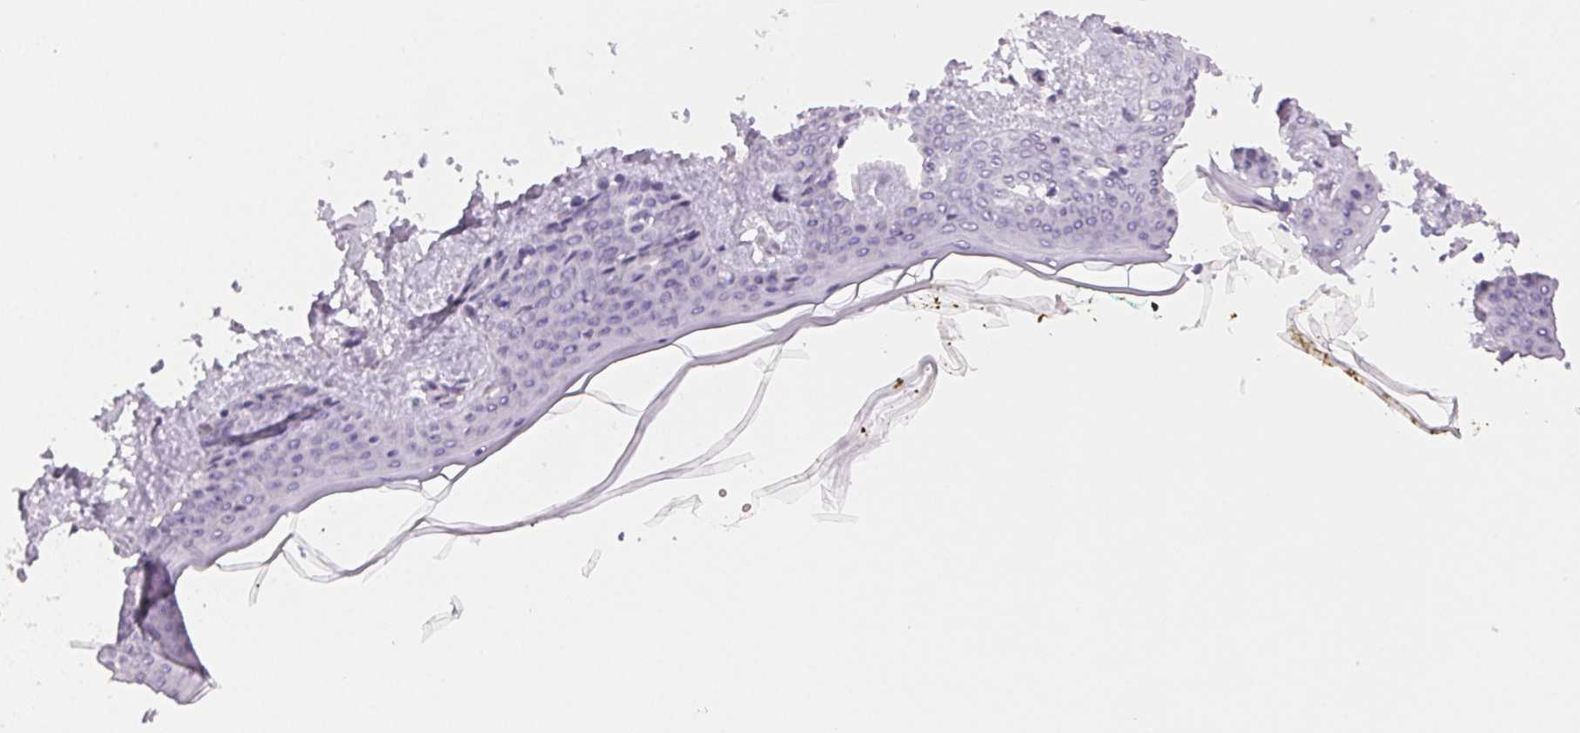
{"staining": {"intensity": "negative", "quantity": "none", "location": "none"}, "tissue": "skin", "cell_type": "Fibroblasts", "image_type": "normal", "snomed": [{"axis": "morphology", "description": "Normal tissue, NOS"}, {"axis": "topography", "description": "Skin"}], "caption": "The photomicrograph demonstrates no staining of fibroblasts in normal skin. Brightfield microscopy of immunohistochemistry stained with DAB (3,3'-diaminobenzidine) (brown) and hematoxylin (blue), captured at high magnification.", "gene": "BPIFB2", "patient": {"sex": "female", "age": 34}}